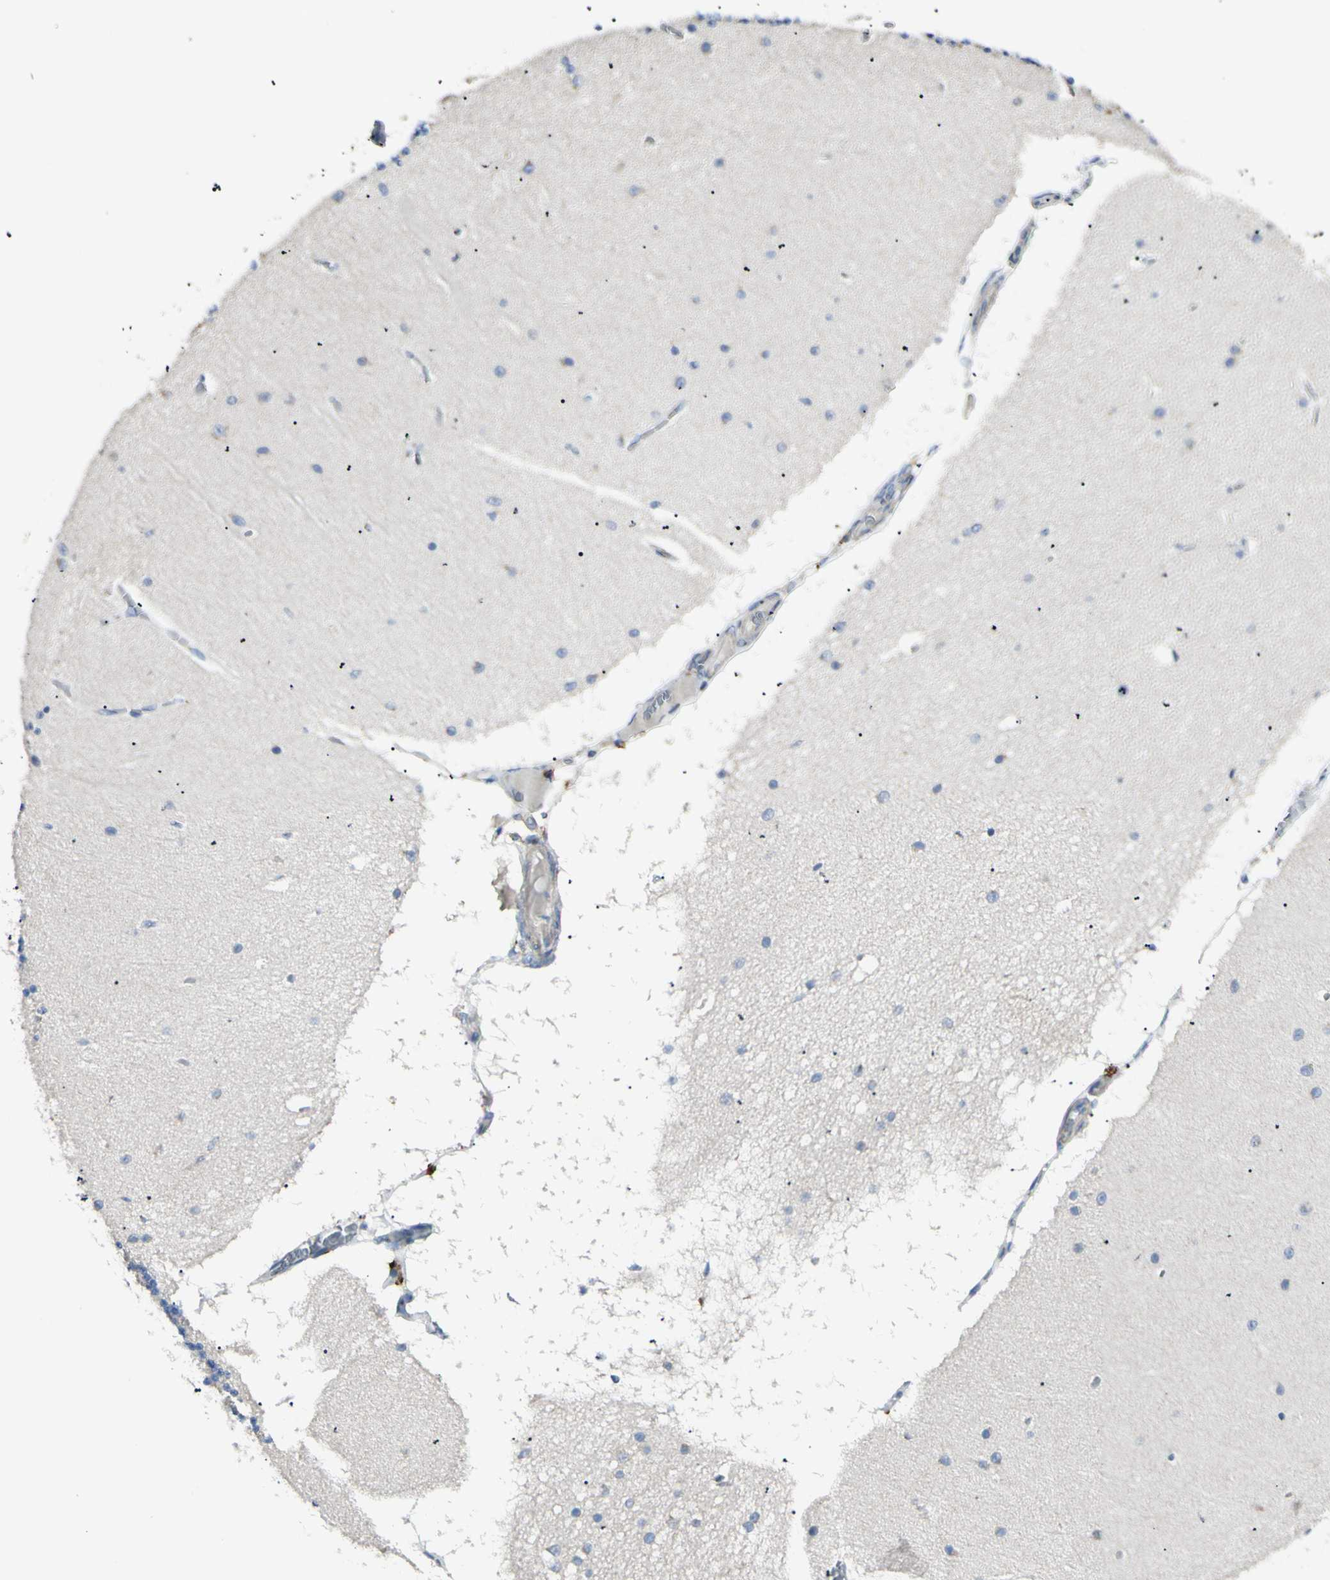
{"staining": {"intensity": "negative", "quantity": "none", "location": "none"}, "tissue": "cerebellum", "cell_type": "Cells in granular layer", "image_type": "normal", "snomed": [{"axis": "morphology", "description": "Normal tissue, NOS"}, {"axis": "topography", "description": "Cerebellum"}], "caption": "A high-resolution micrograph shows IHC staining of normal cerebellum, which demonstrates no significant staining in cells in granular layer.", "gene": "B4GALT3", "patient": {"sex": "female", "age": 54}}